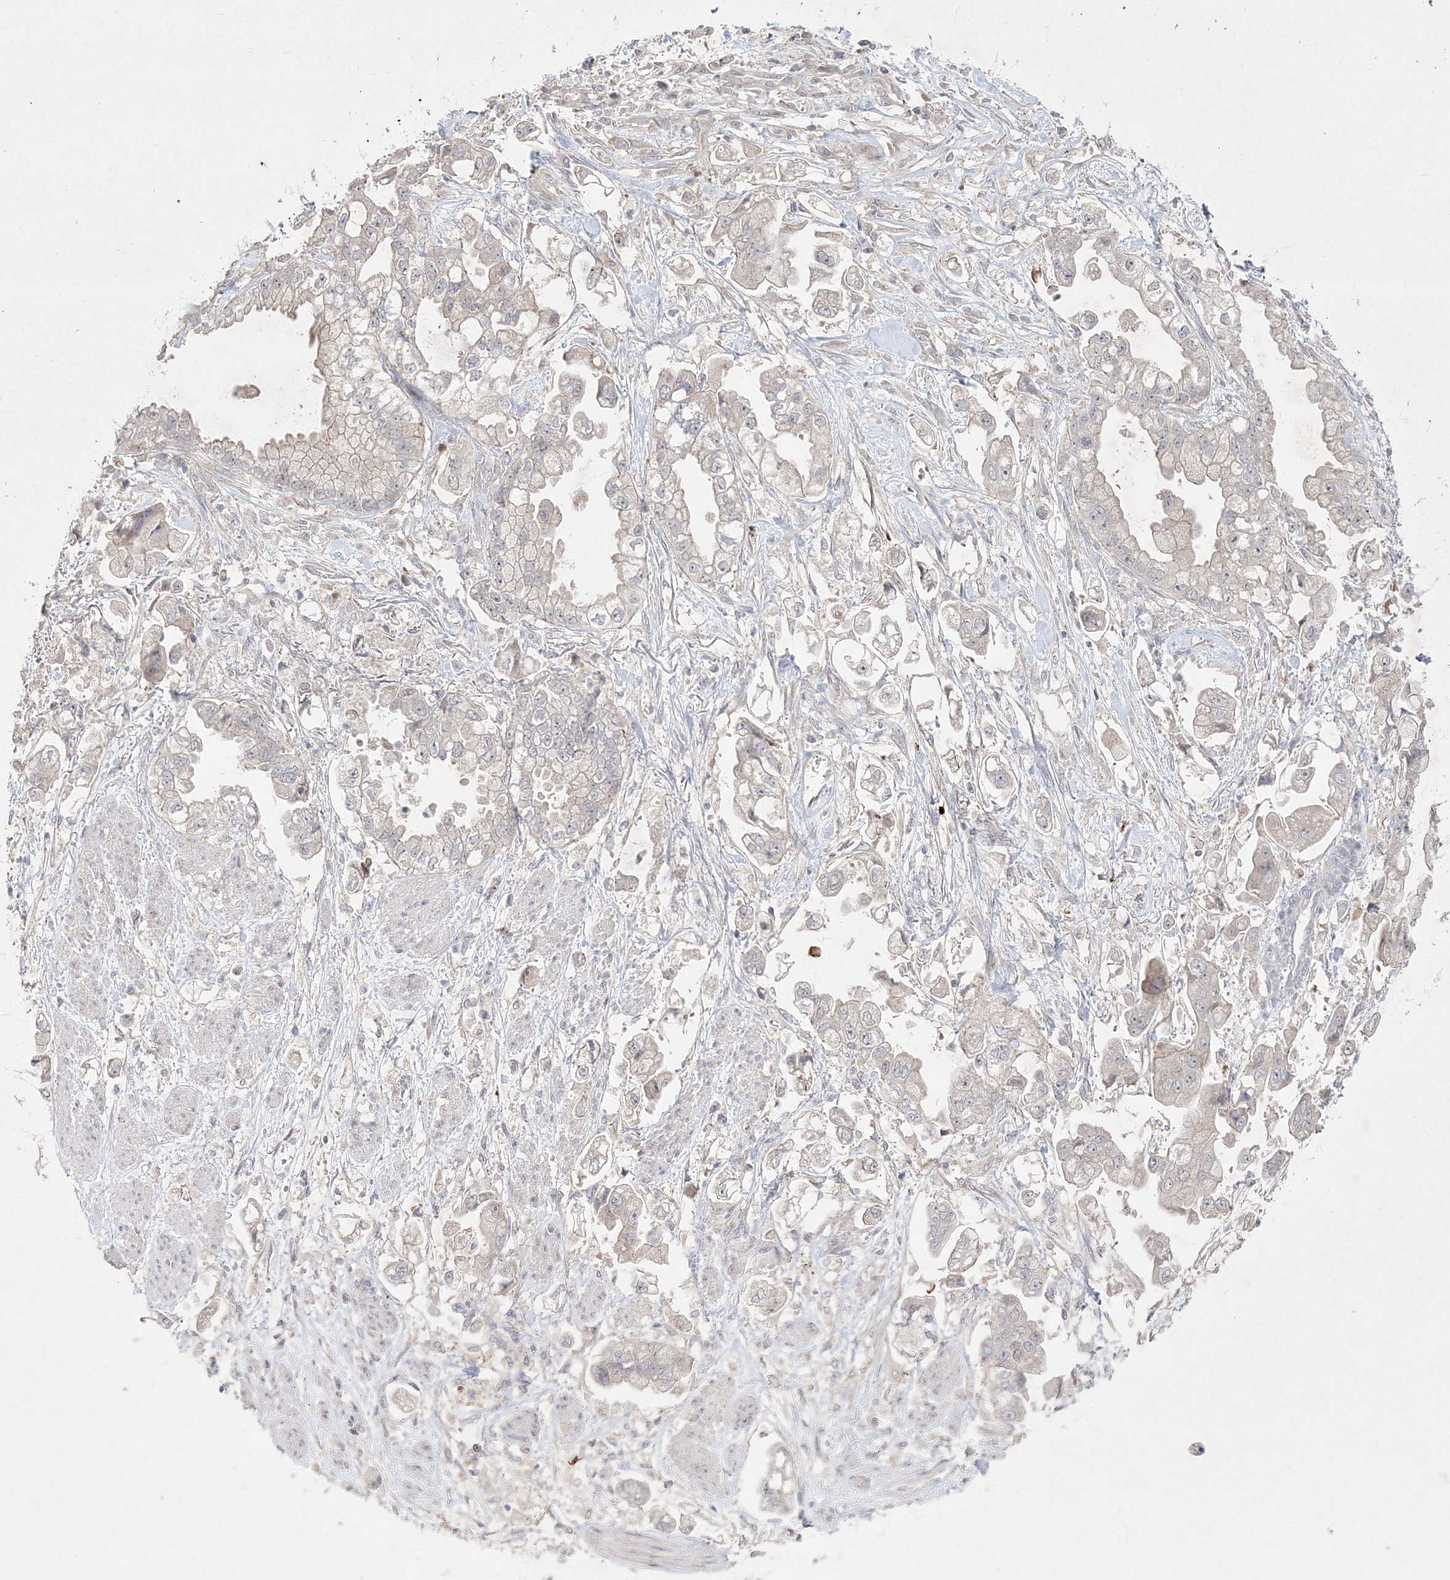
{"staining": {"intensity": "negative", "quantity": "none", "location": "none"}, "tissue": "stomach cancer", "cell_type": "Tumor cells", "image_type": "cancer", "snomed": [{"axis": "morphology", "description": "Adenocarcinoma, NOS"}, {"axis": "topography", "description": "Stomach"}], "caption": "A high-resolution photomicrograph shows IHC staining of stomach adenocarcinoma, which displays no significant positivity in tumor cells. The staining is performed using DAB brown chromogen with nuclei counter-stained in using hematoxylin.", "gene": "CLNK", "patient": {"sex": "male", "age": 62}}